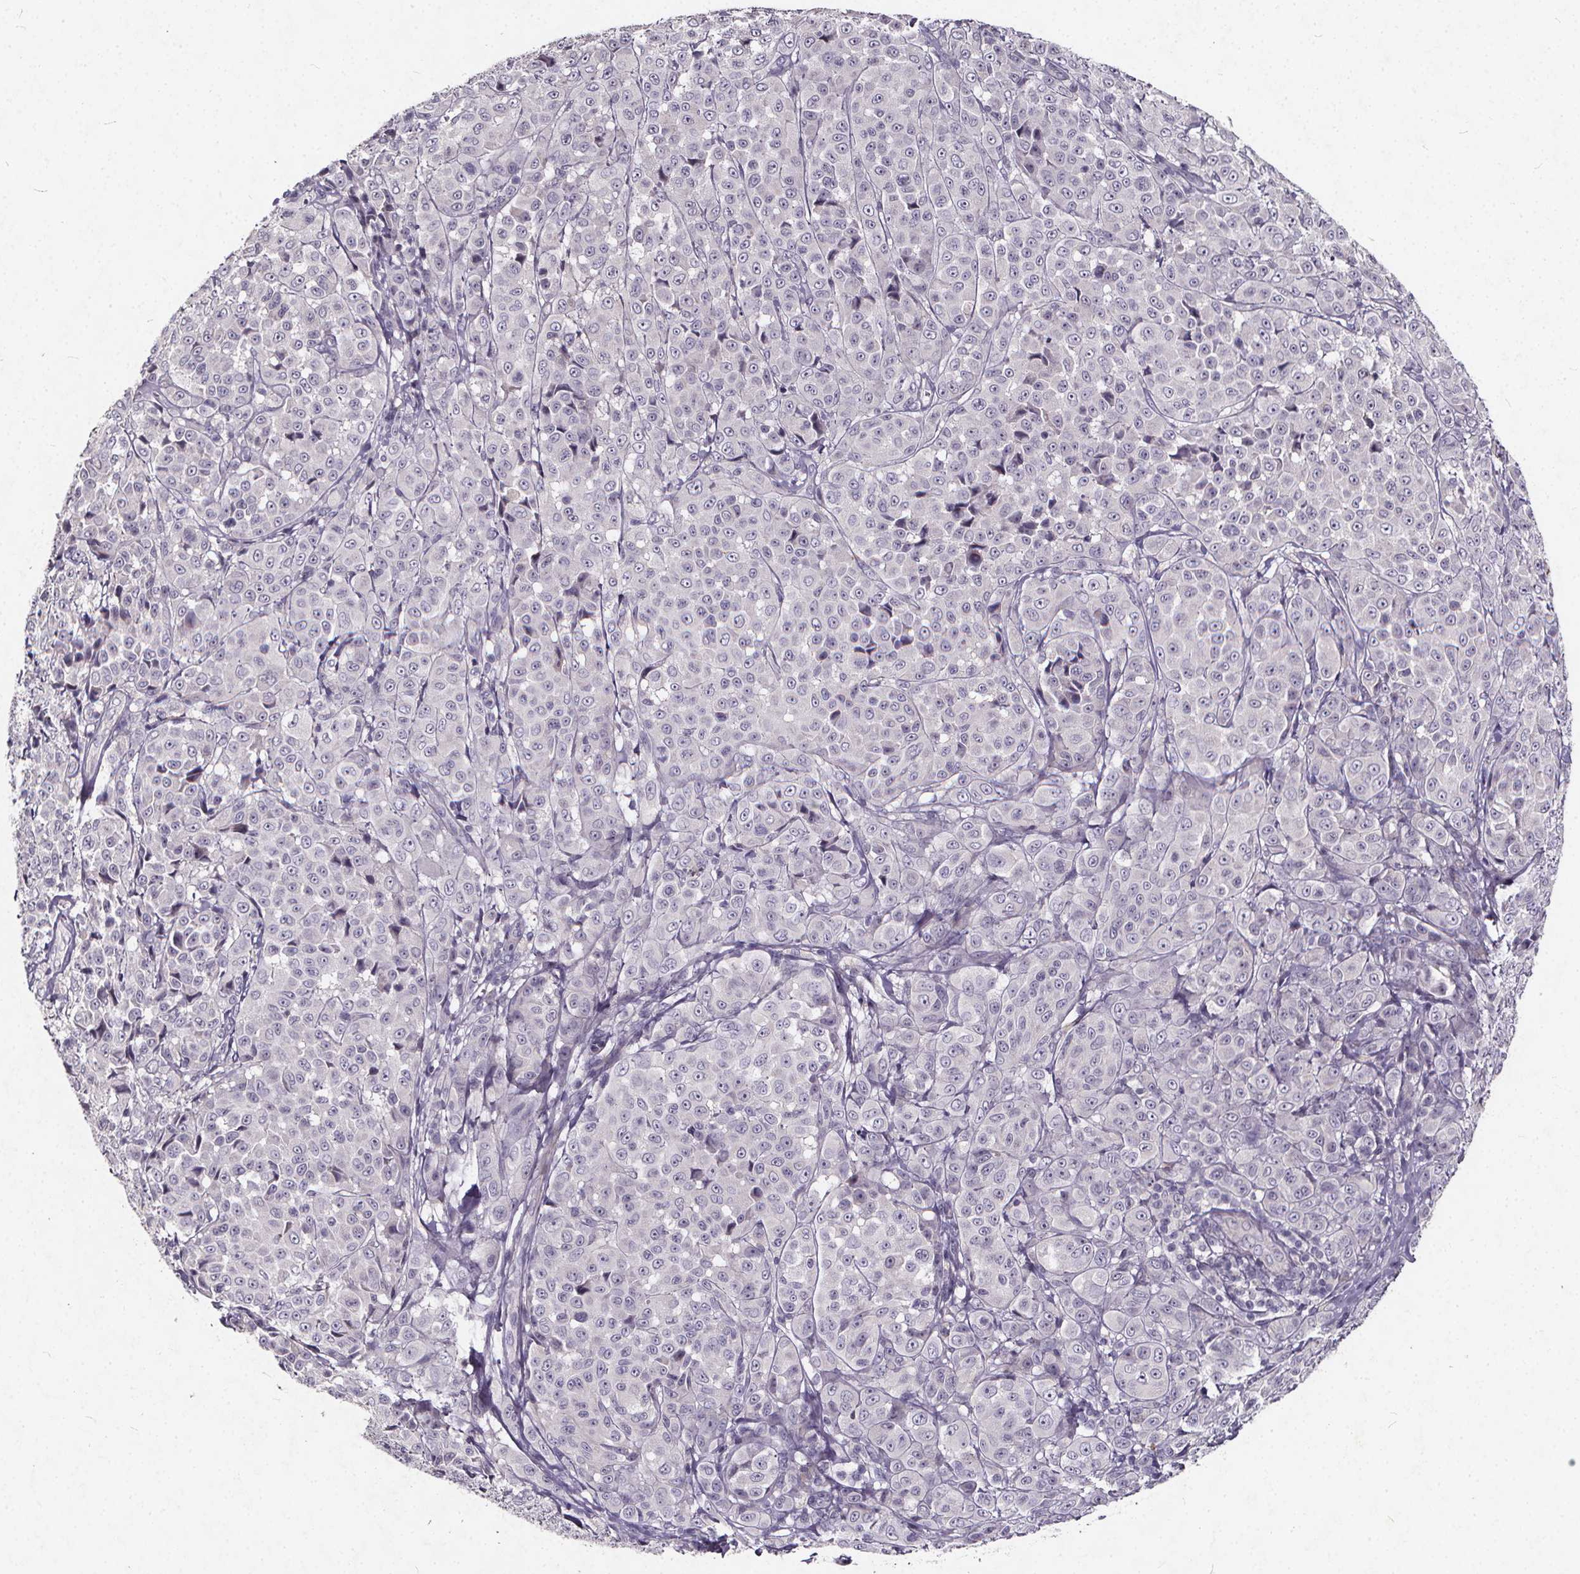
{"staining": {"intensity": "negative", "quantity": "none", "location": "none"}, "tissue": "melanoma", "cell_type": "Tumor cells", "image_type": "cancer", "snomed": [{"axis": "morphology", "description": "Malignant melanoma, NOS"}, {"axis": "topography", "description": "Skin"}], "caption": "The image shows no staining of tumor cells in malignant melanoma.", "gene": "TSPAN14", "patient": {"sex": "male", "age": 89}}